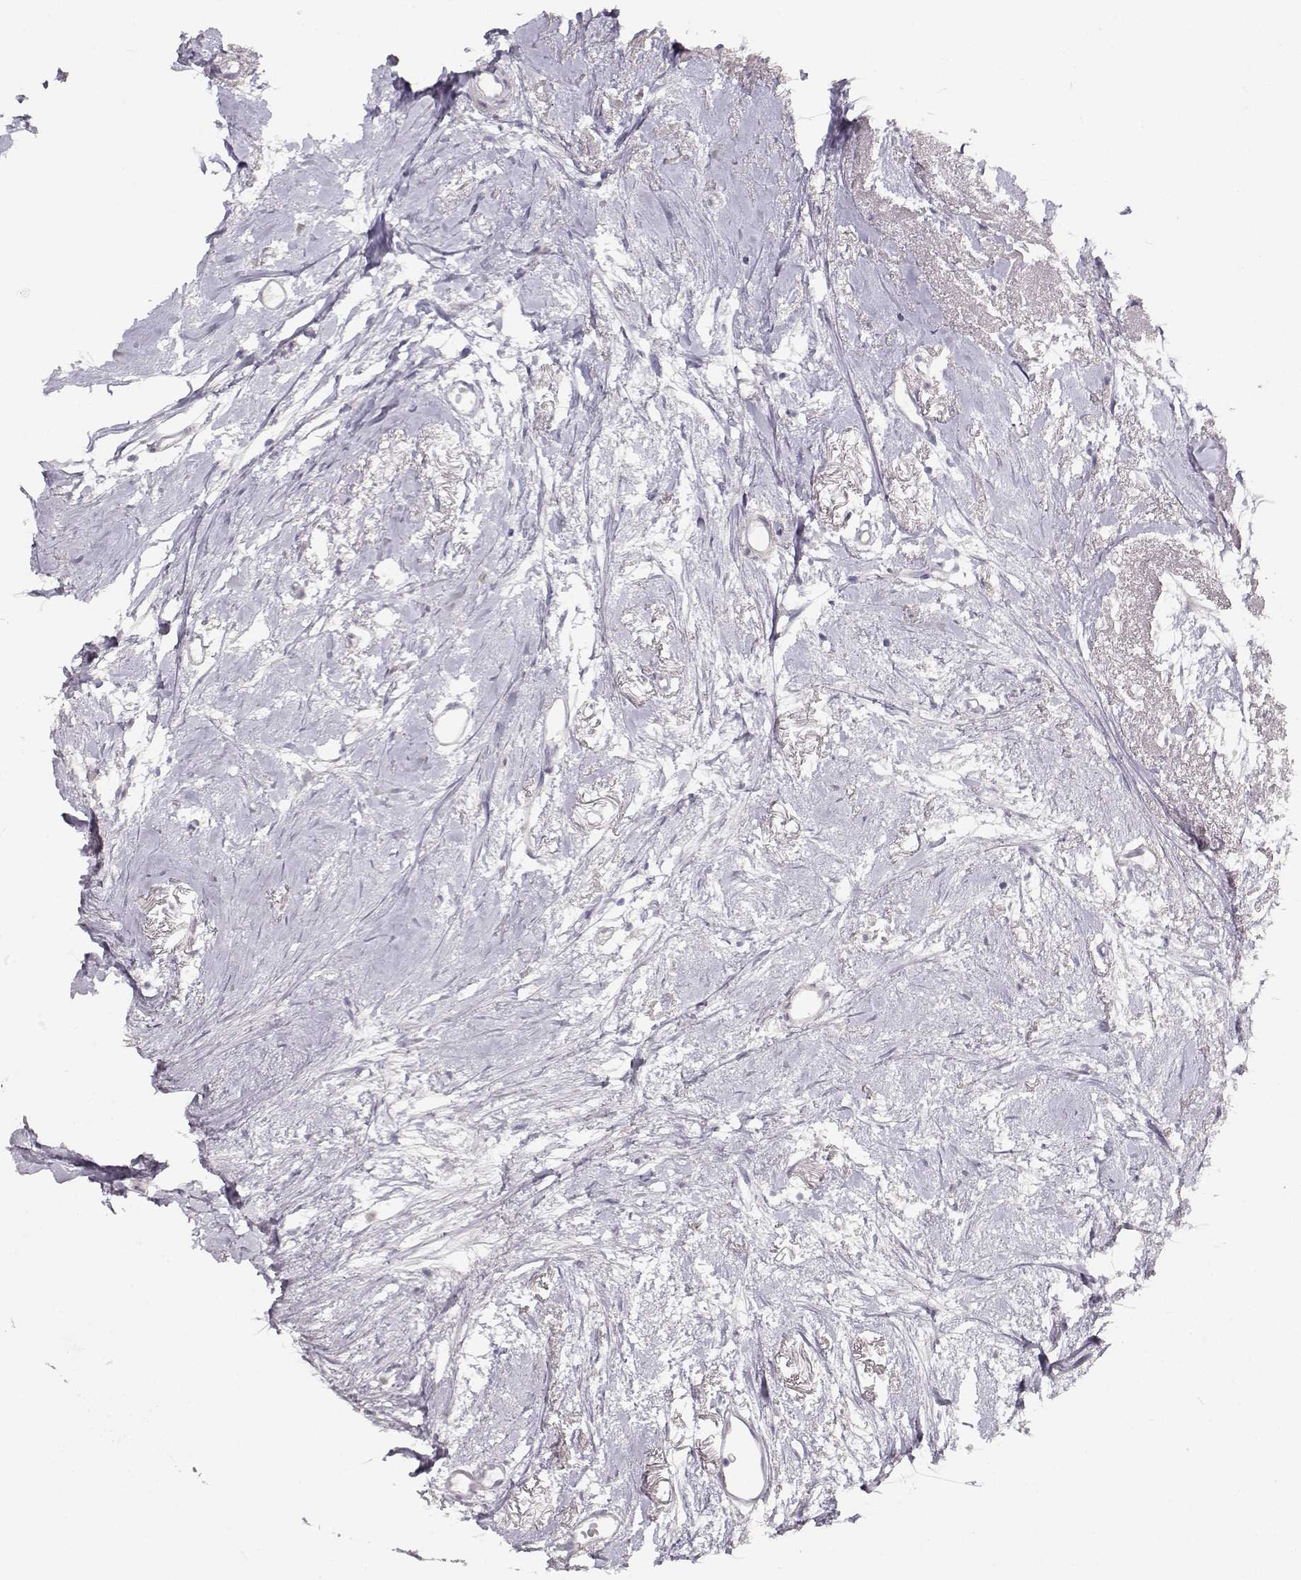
{"staining": {"intensity": "negative", "quantity": "none", "location": "none"}, "tissue": "breast cancer", "cell_type": "Tumor cells", "image_type": "cancer", "snomed": [{"axis": "morphology", "description": "Duct carcinoma"}, {"axis": "topography", "description": "Breast"}], "caption": "The image displays no staining of tumor cells in breast cancer.", "gene": "TKTL1", "patient": {"sex": "female", "age": 40}}